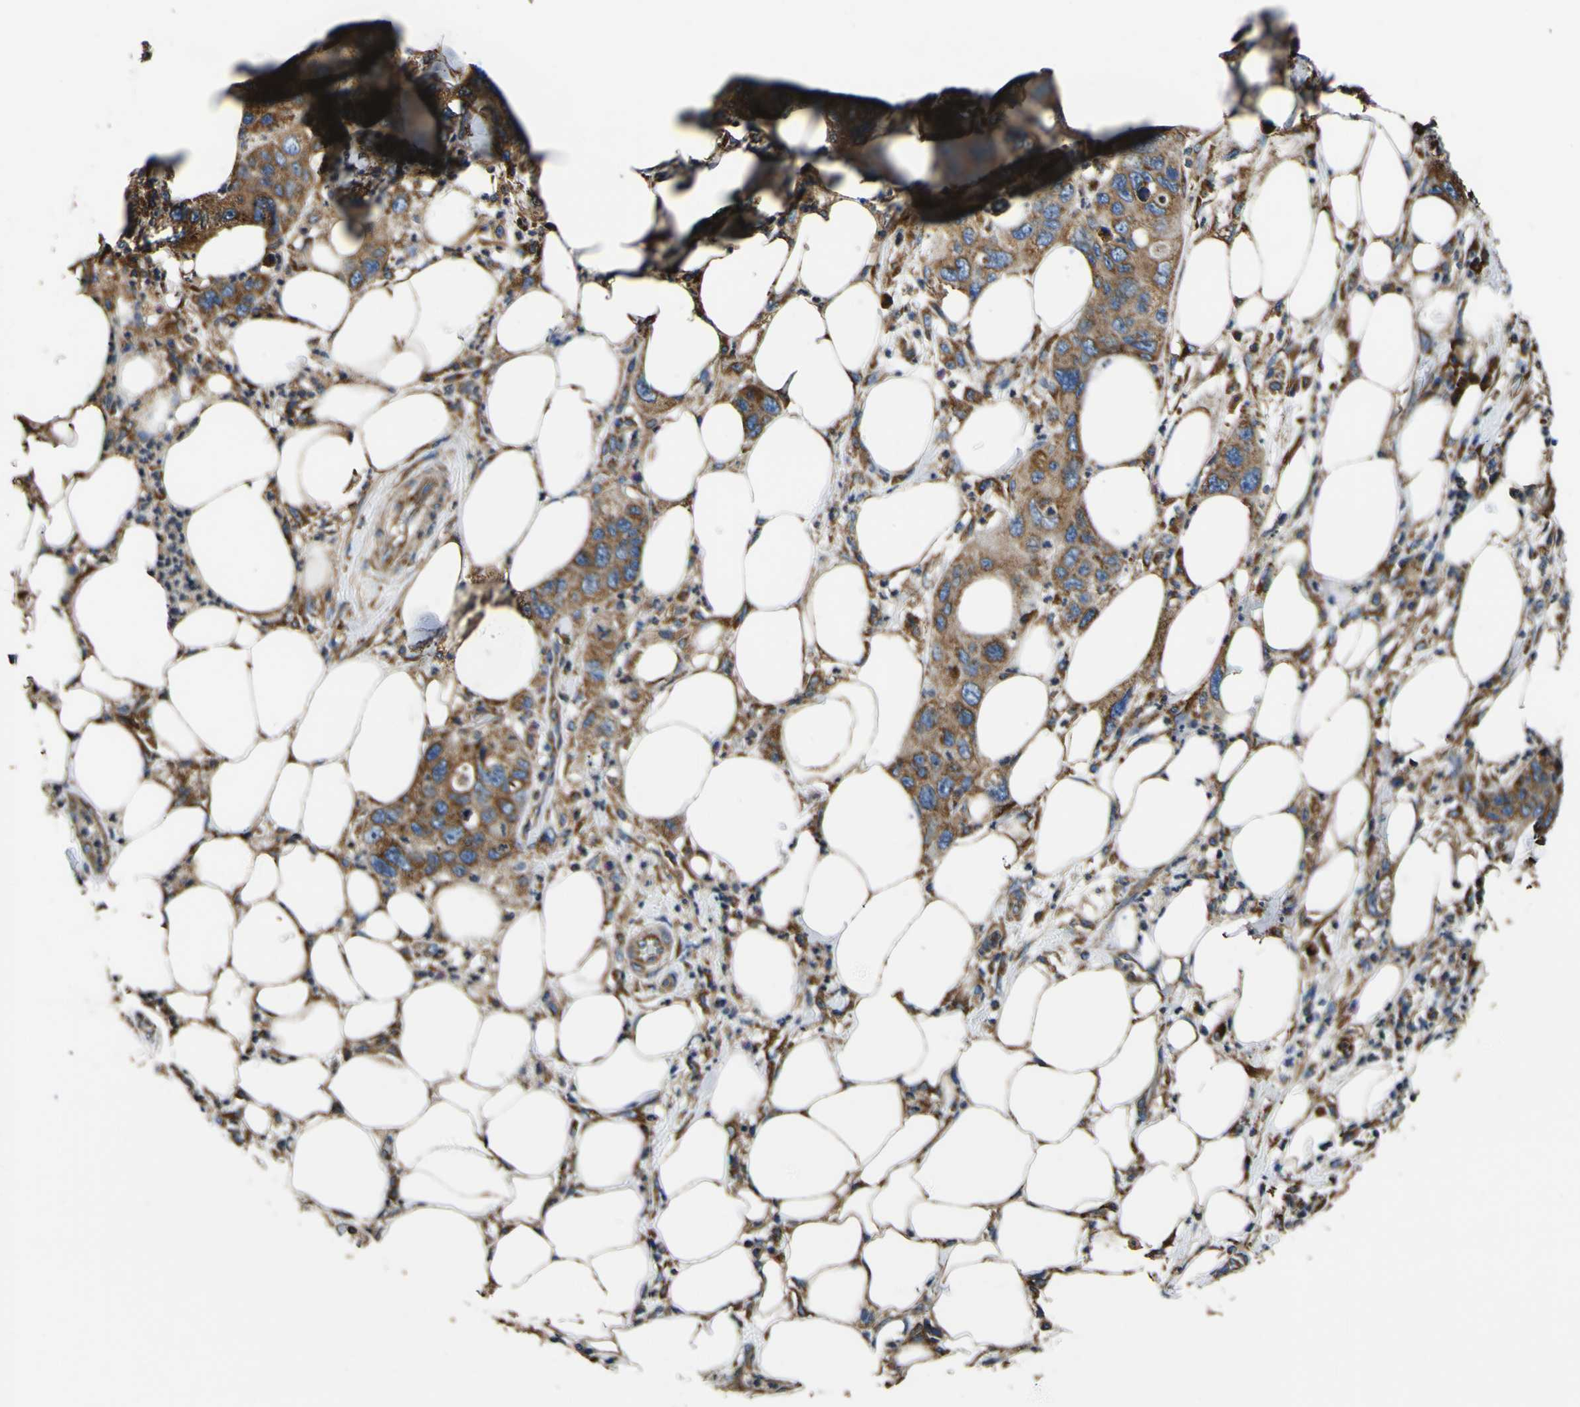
{"staining": {"intensity": "moderate", "quantity": ">75%", "location": "cytoplasmic/membranous"}, "tissue": "pancreatic cancer", "cell_type": "Tumor cells", "image_type": "cancer", "snomed": [{"axis": "morphology", "description": "Adenocarcinoma, NOS"}, {"axis": "topography", "description": "Pancreas"}], "caption": "Pancreatic cancer stained for a protein shows moderate cytoplasmic/membranous positivity in tumor cells. The protein of interest is stained brown, and the nuclei are stained in blue (DAB IHC with brightfield microscopy, high magnification).", "gene": "INPP5A", "patient": {"sex": "female", "age": 71}}